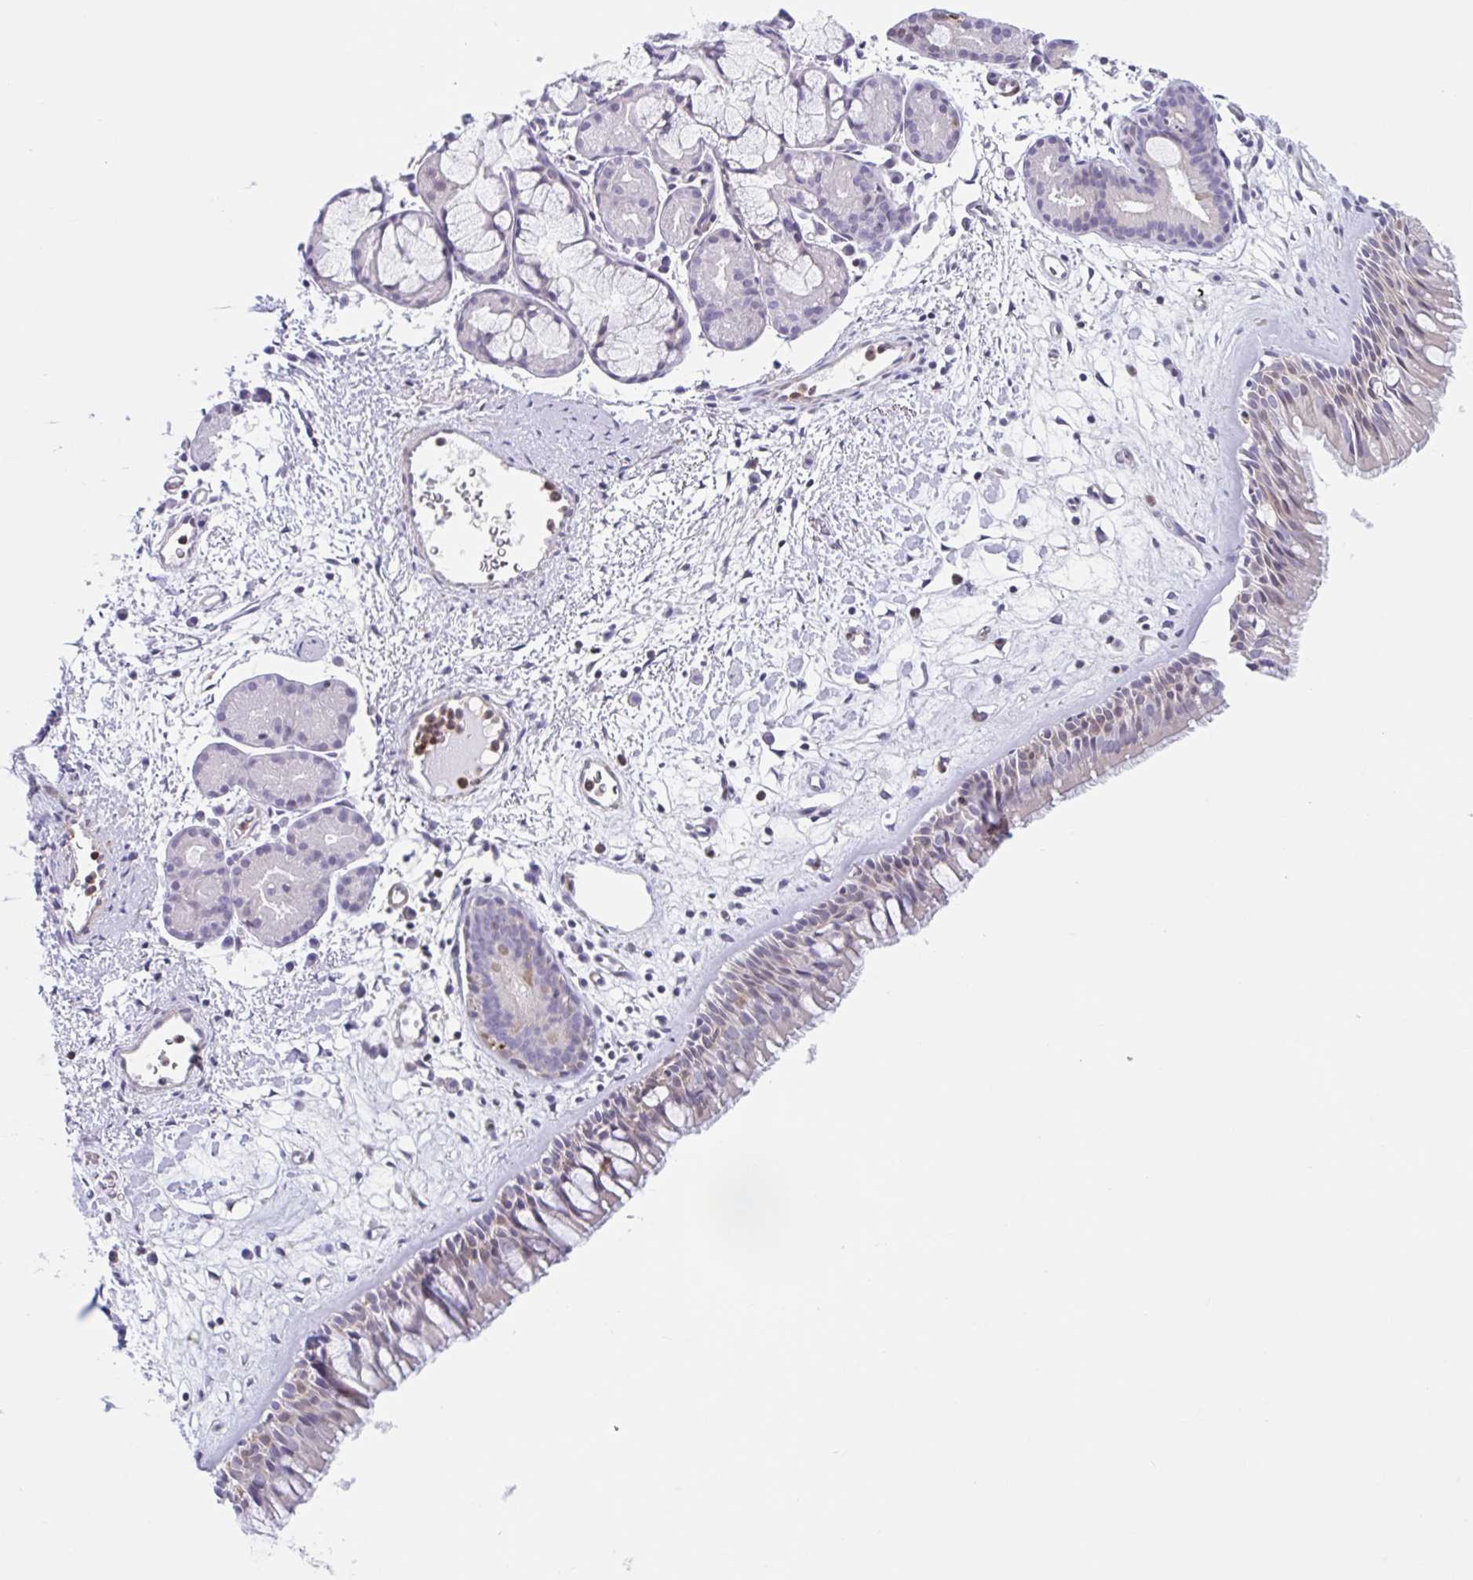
{"staining": {"intensity": "moderate", "quantity": "<25%", "location": "cytoplasmic/membranous"}, "tissue": "nasopharynx", "cell_type": "Respiratory epithelial cells", "image_type": "normal", "snomed": [{"axis": "morphology", "description": "Normal tissue, NOS"}, {"axis": "topography", "description": "Nasopharynx"}], "caption": "About <25% of respiratory epithelial cells in unremarkable nasopharynx reveal moderate cytoplasmic/membranous protein positivity as visualized by brown immunohistochemical staining.", "gene": "EFHD1", "patient": {"sex": "male", "age": 65}}